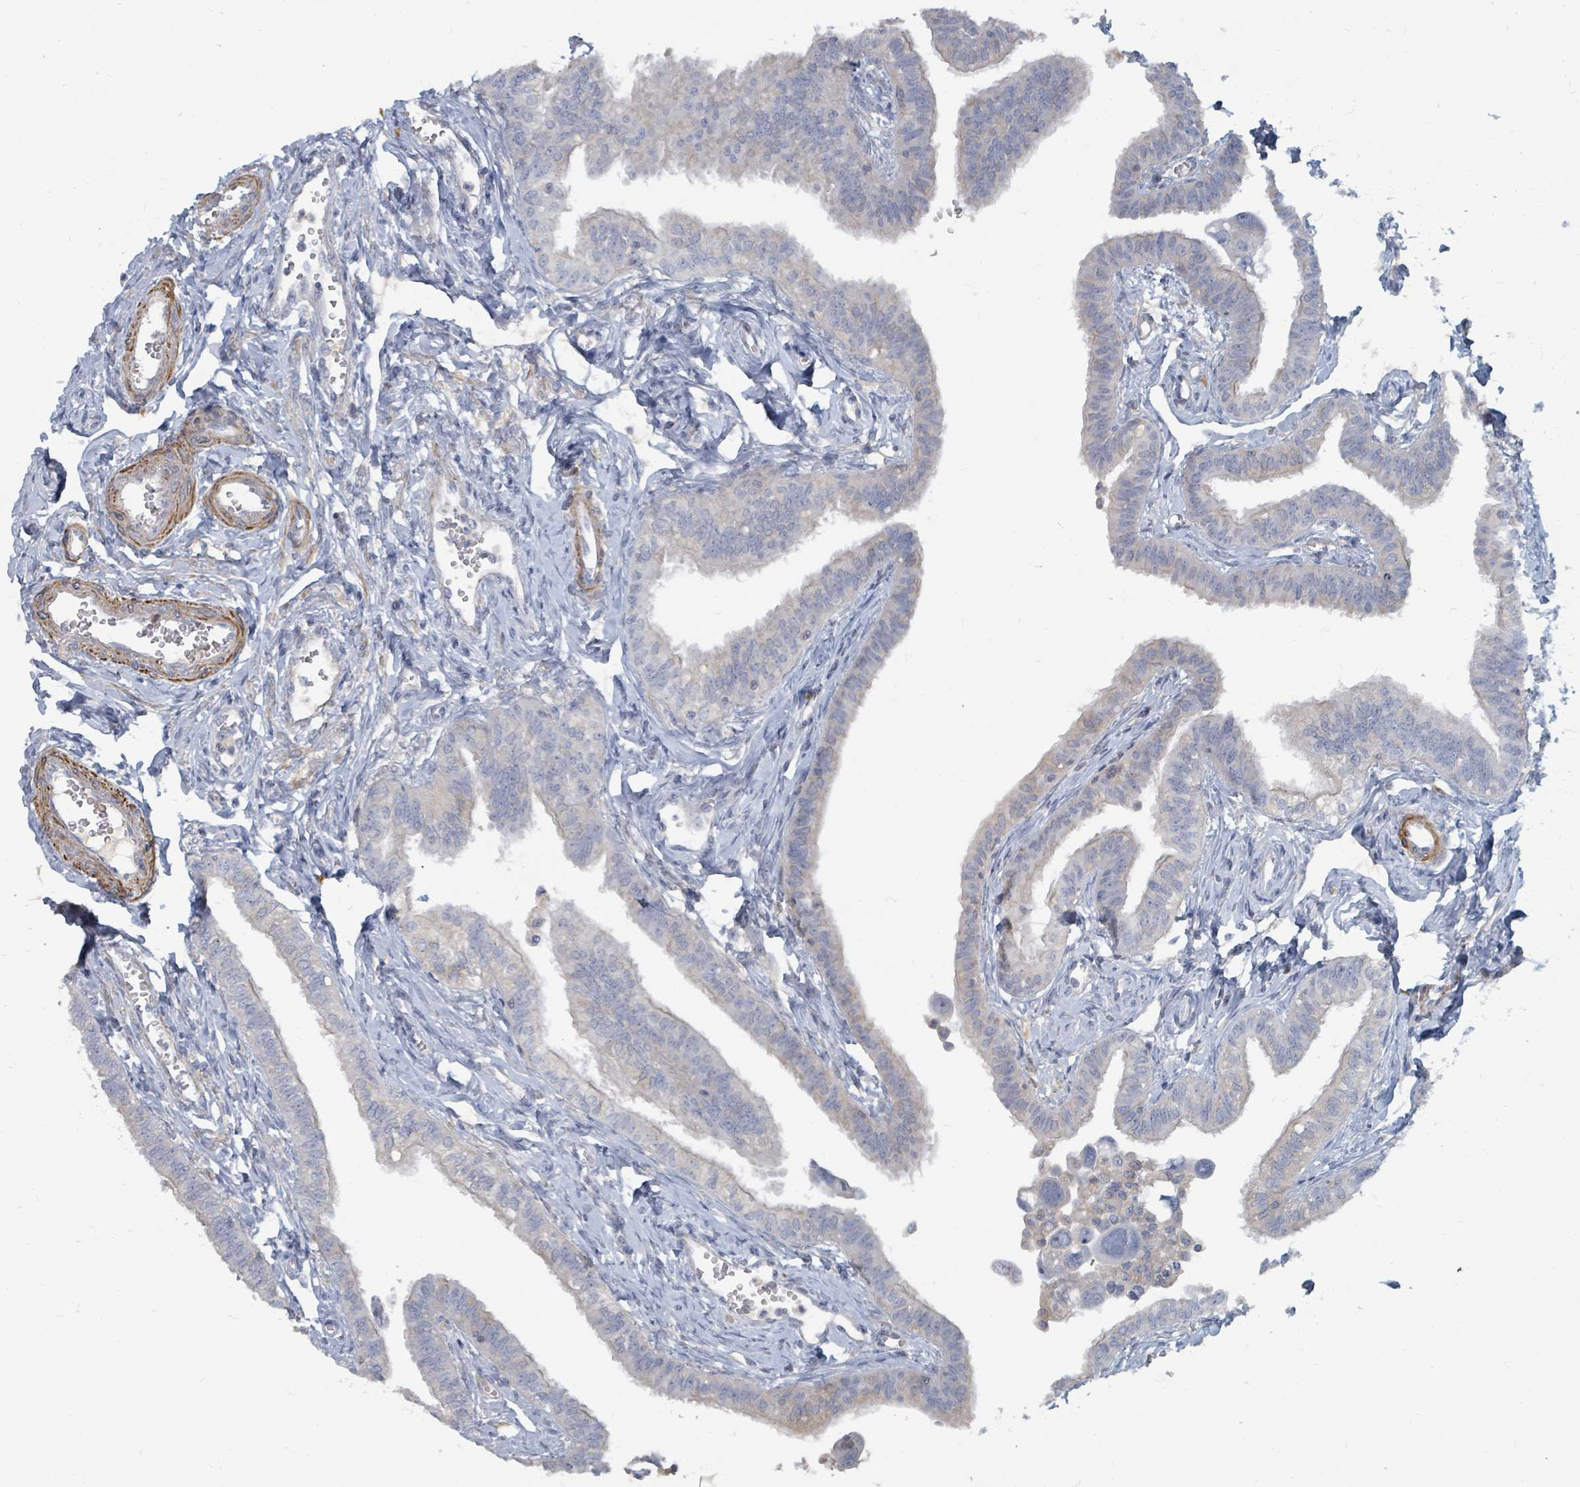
{"staining": {"intensity": "weak", "quantity": "<25%", "location": "cytoplasmic/membranous"}, "tissue": "fallopian tube", "cell_type": "Glandular cells", "image_type": "normal", "snomed": [{"axis": "morphology", "description": "Normal tissue, NOS"}, {"axis": "morphology", "description": "Carcinoma, NOS"}, {"axis": "topography", "description": "Fallopian tube"}, {"axis": "topography", "description": "Ovary"}], "caption": "DAB immunohistochemical staining of unremarkable fallopian tube shows no significant positivity in glandular cells. Brightfield microscopy of IHC stained with DAB (brown) and hematoxylin (blue), captured at high magnification.", "gene": "ARGFX", "patient": {"sex": "female", "age": 59}}